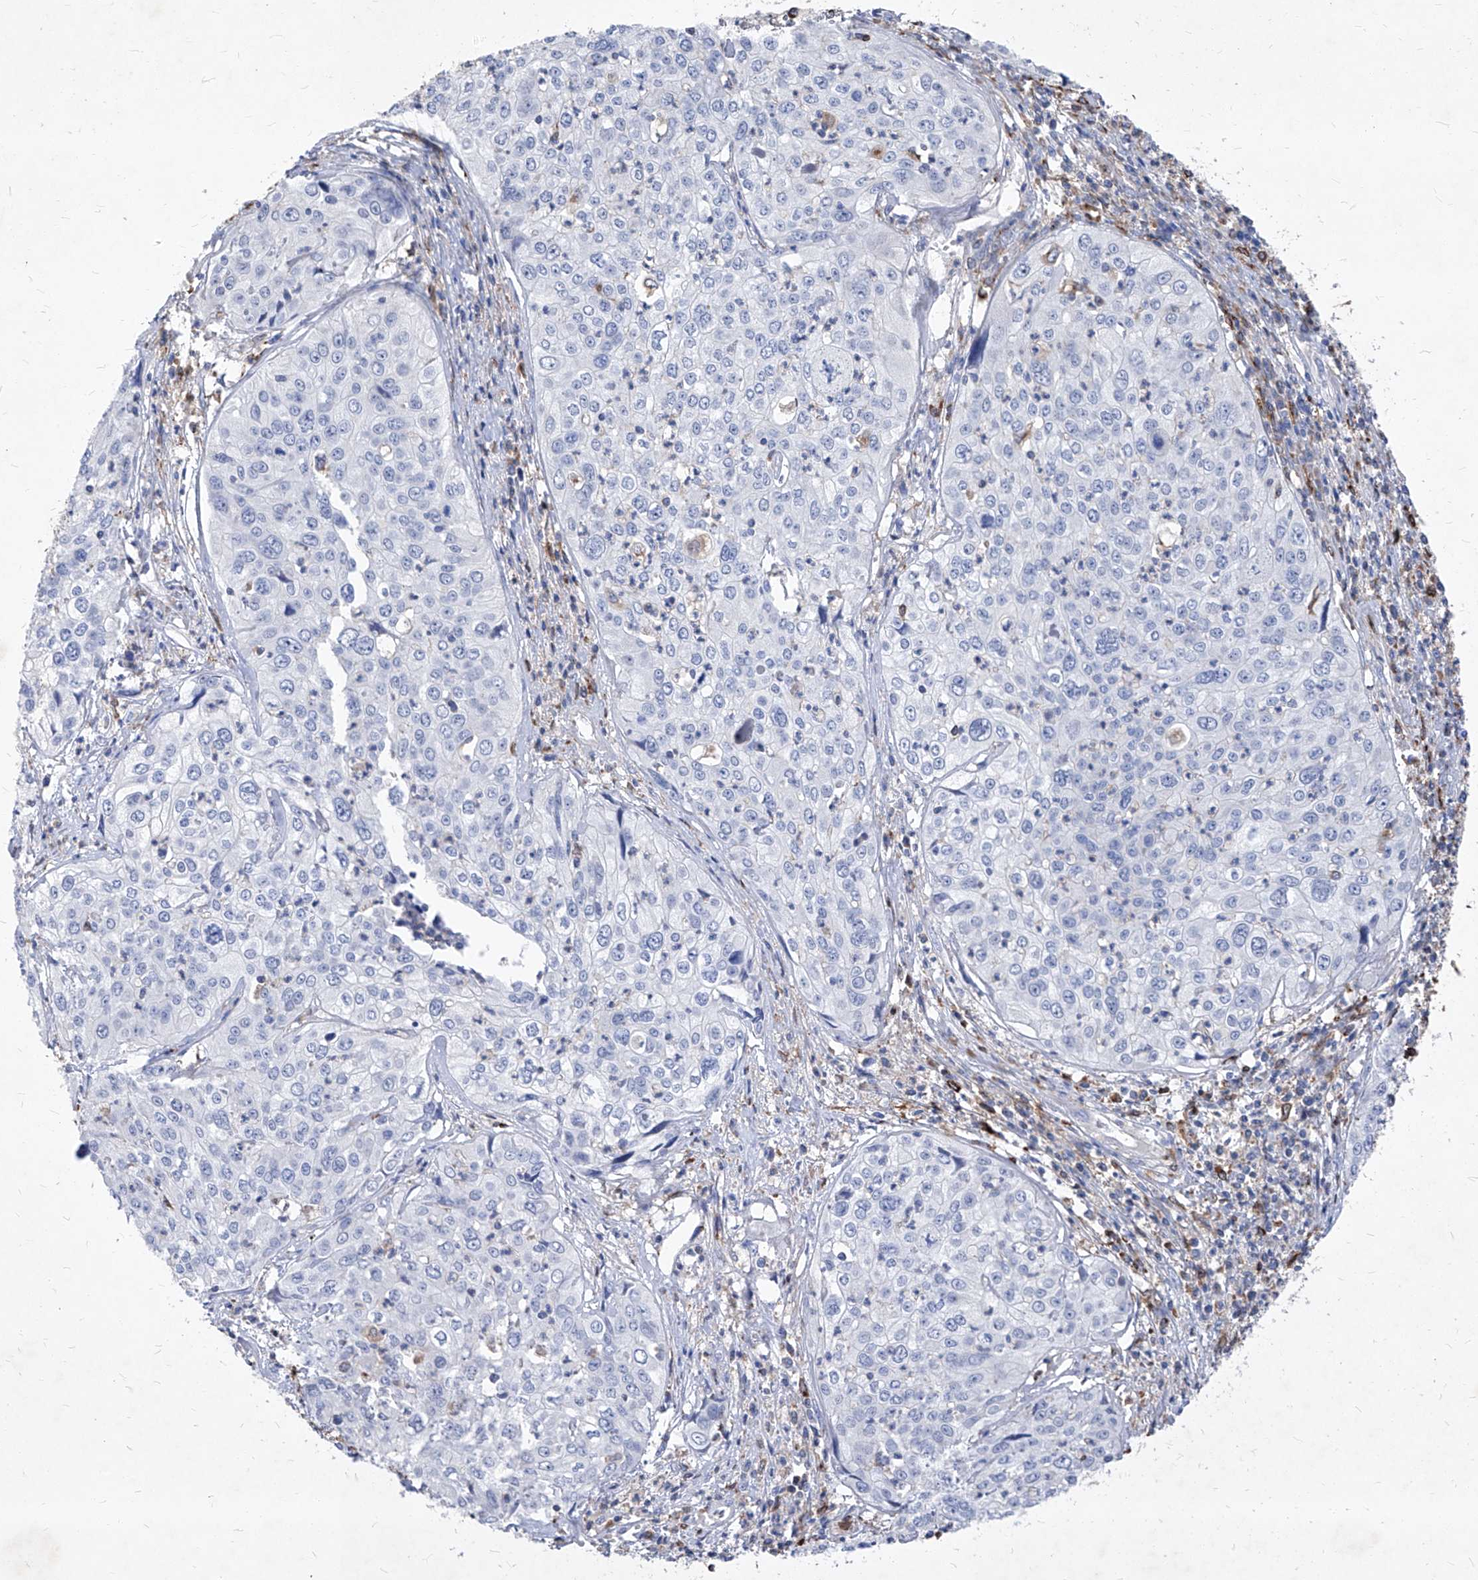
{"staining": {"intensity": "negative", "quantity": "none", "location": "none"}, "tissue": "cervical cancer", "cell_type": "Tumor cells", "image_type": "cancer", "snomed": [{"axis": "morphology", "description": "Squamous cell carcinoma, NOS"}, {"axis": "topography", "description": "Cervix"}], "caption": "IHC photomicrograph of human cervical cancer stained for a protein (brown), which shows no staining in tumor cells.", "gene": "UBOX5", "patient": {"sex": "female", "age": 31}}